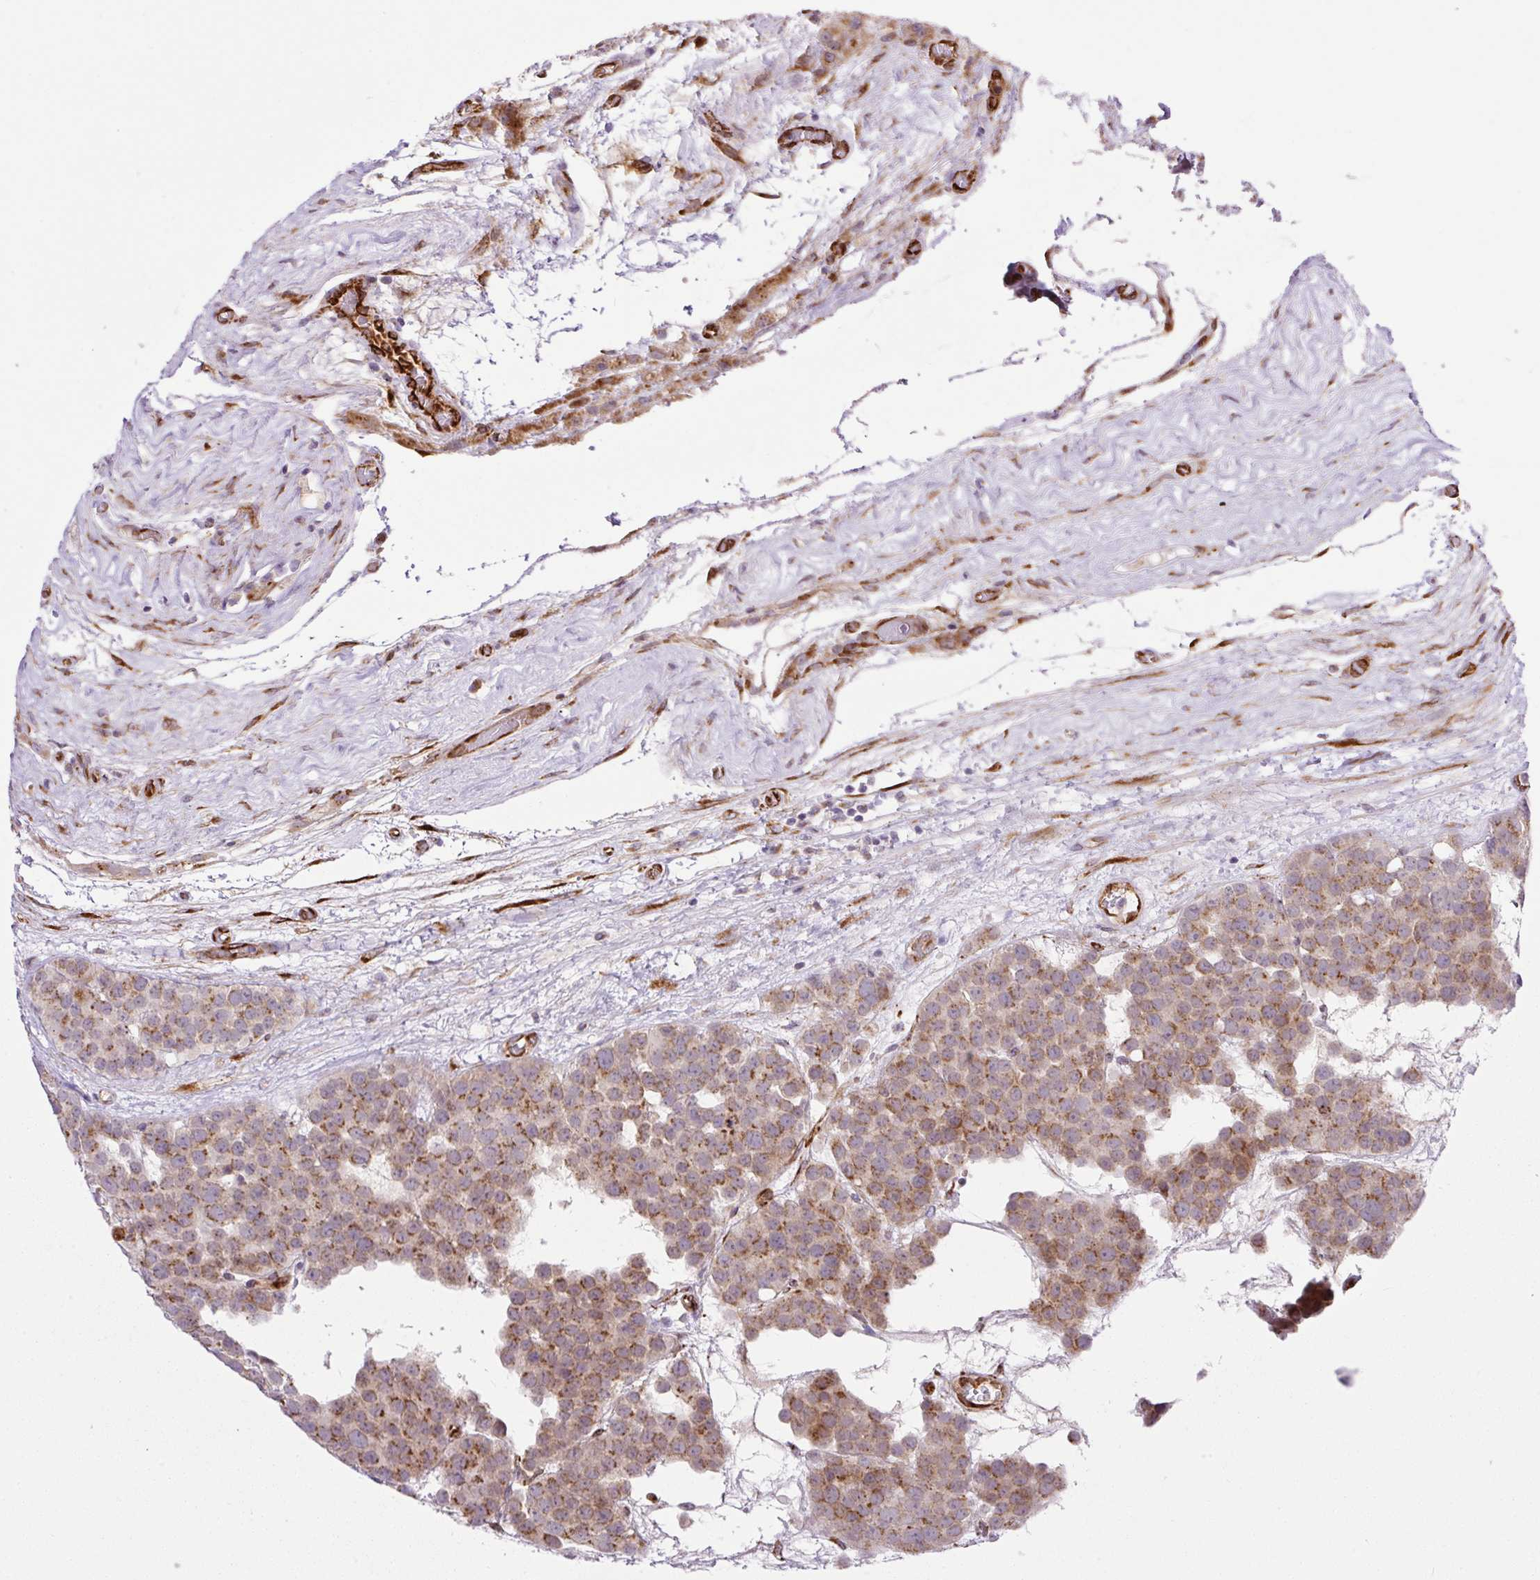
{"staining": {"intensity": "moderate", "quantity": ">75%", "location": "cytoplasmic/membranous"}, "tissue": "testis cancer", "cell_type": "Tumor cells", "image_type": "cancer", "snomed": [{"axis": "morphology", "description": "Seminoma, NOS"}, {"axis": "topography", "description": "Testis"}], "caption": "Protein expression analysis of testis cancer (seminoma) exhibits moderate cytoplasmic/membranous staining in about >75% of tumor cells.", "gene": "RAB30", "patient": {"sex": "male", "age": 71}}